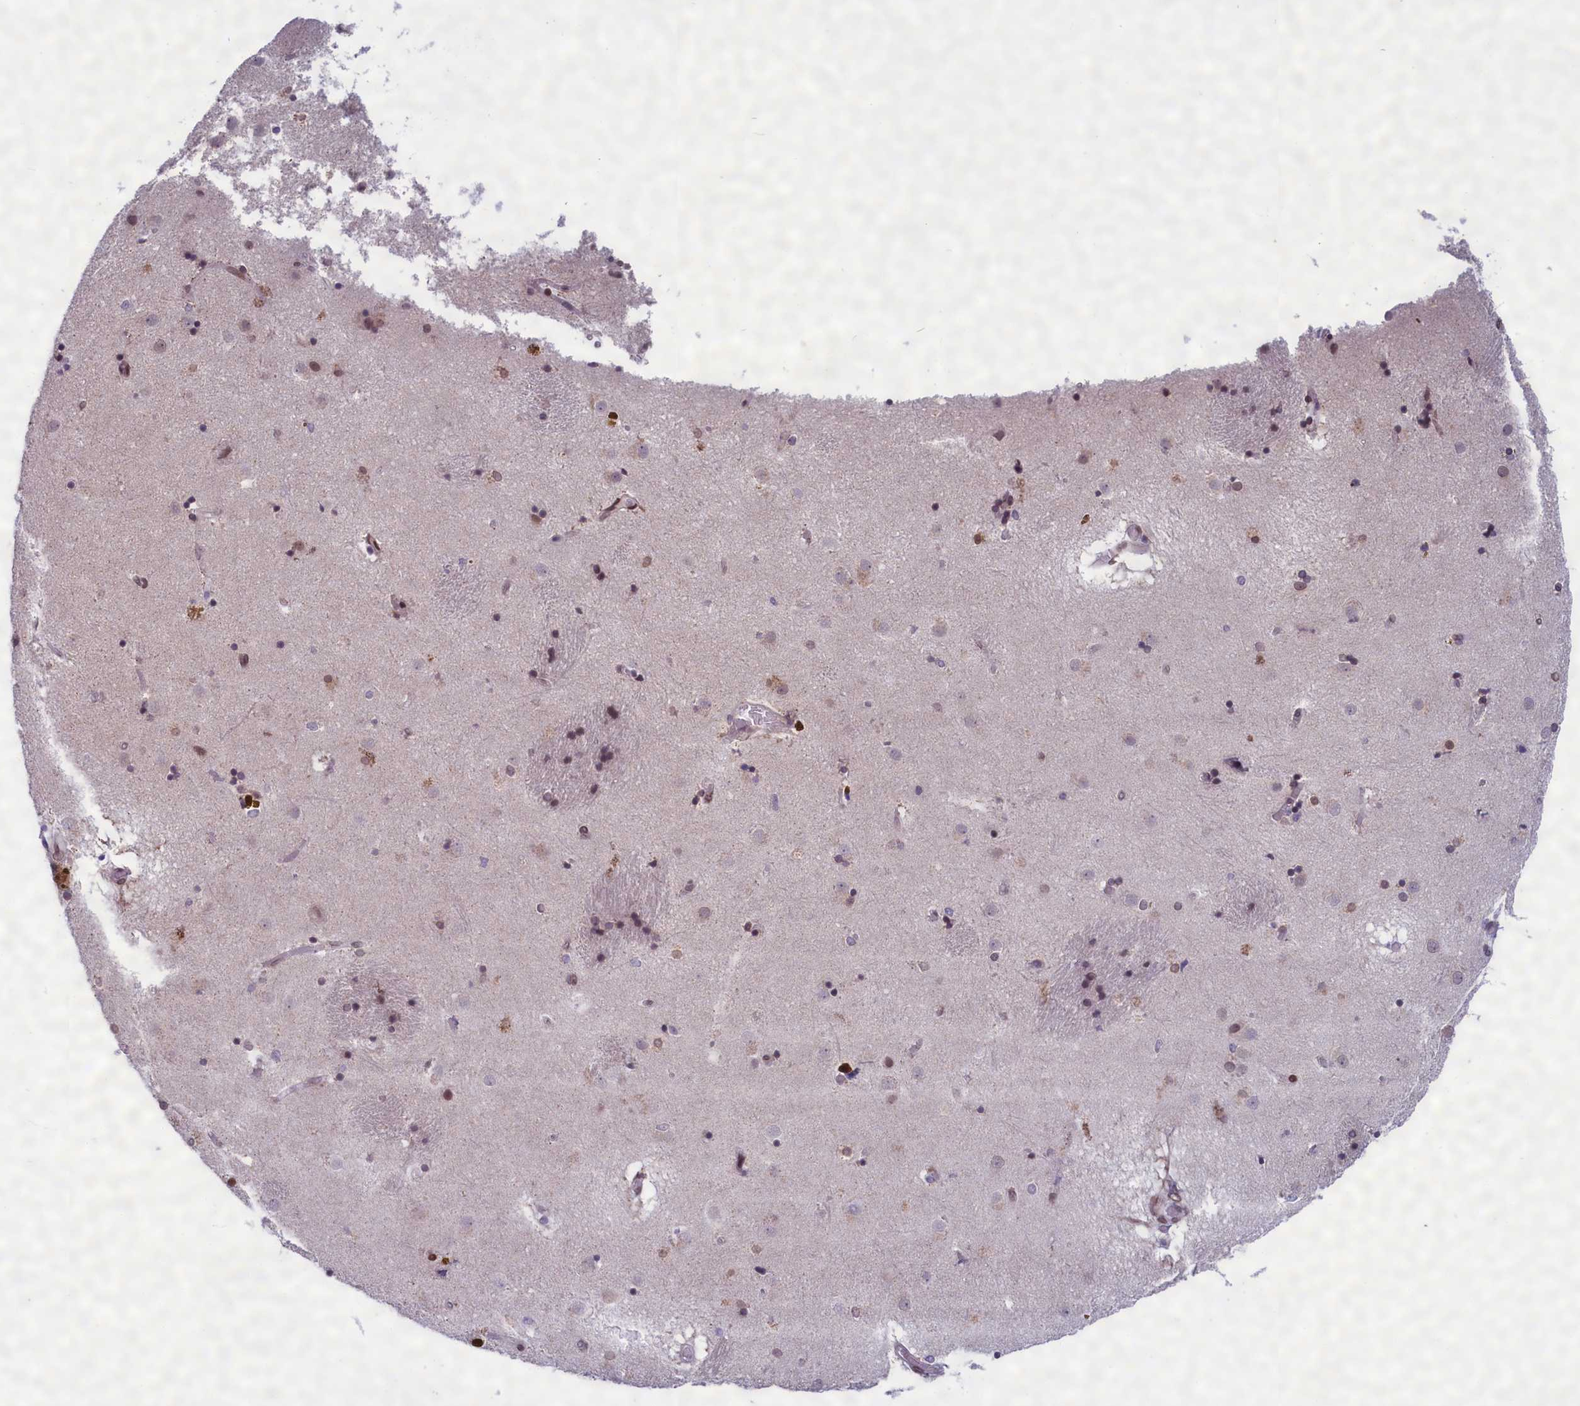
{"staining": {"intensity": "moderate", "quantity": "25%-75%", "location": "nuclear"}, "tissue": "caudate", "cell_type": "Glial cells", "image_type": "normal", "snomed": [{"axis": "morphology", "description": "Normal tissue, NOS"}, {"axis": "topography", "description": "Lateral ventricle wall"}], "caption": "A histopathology image of caudate stained for a protein displays moderate nuclear brown staining in glial cells. (DAB (3,3'-diaminobenzidine) = brown stain, brightfield microscopy at high magnification).", "gene": "GPSM1", "patient": {"sex": "male", "age": 70}}